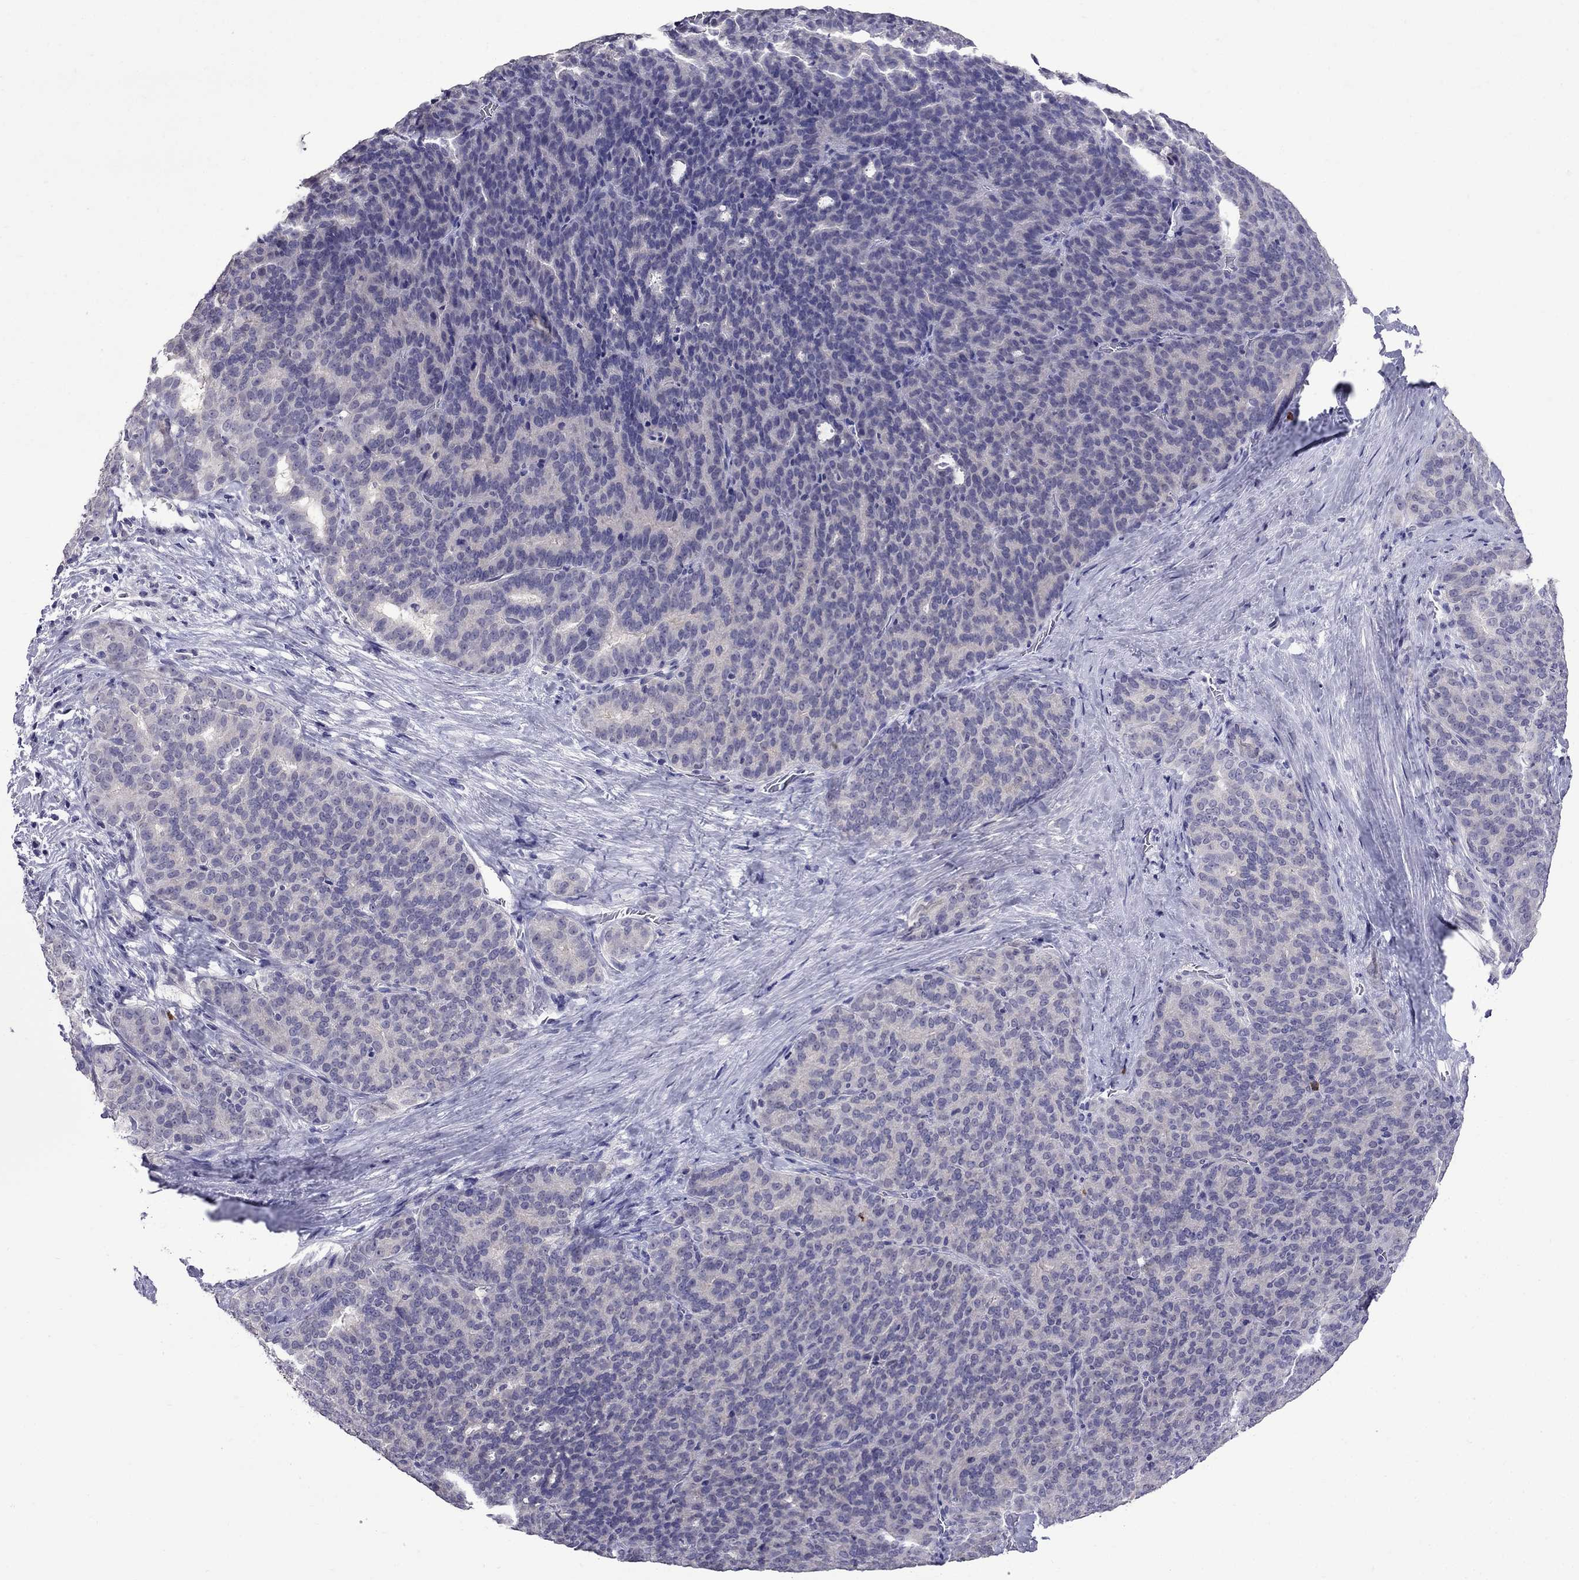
{"staining": {"intensity": "negative", "quantity": "none", "location": "none"}, "tissue": "liver cancer", "cell_type": "Tumor cells", "image_type": "cancer", "snomed": [{"axis": "morphology", "description": "Cholangiocarcinoma"}, {"axis": "topography", "description": "Liver"}], "caption": "Protein analysis of liver cancer (cholangiocarcinoma) reveals no significant positivity in tumor cells.", "gene": "OLFM4", "patient": {"sex": "female", "age": 47}}